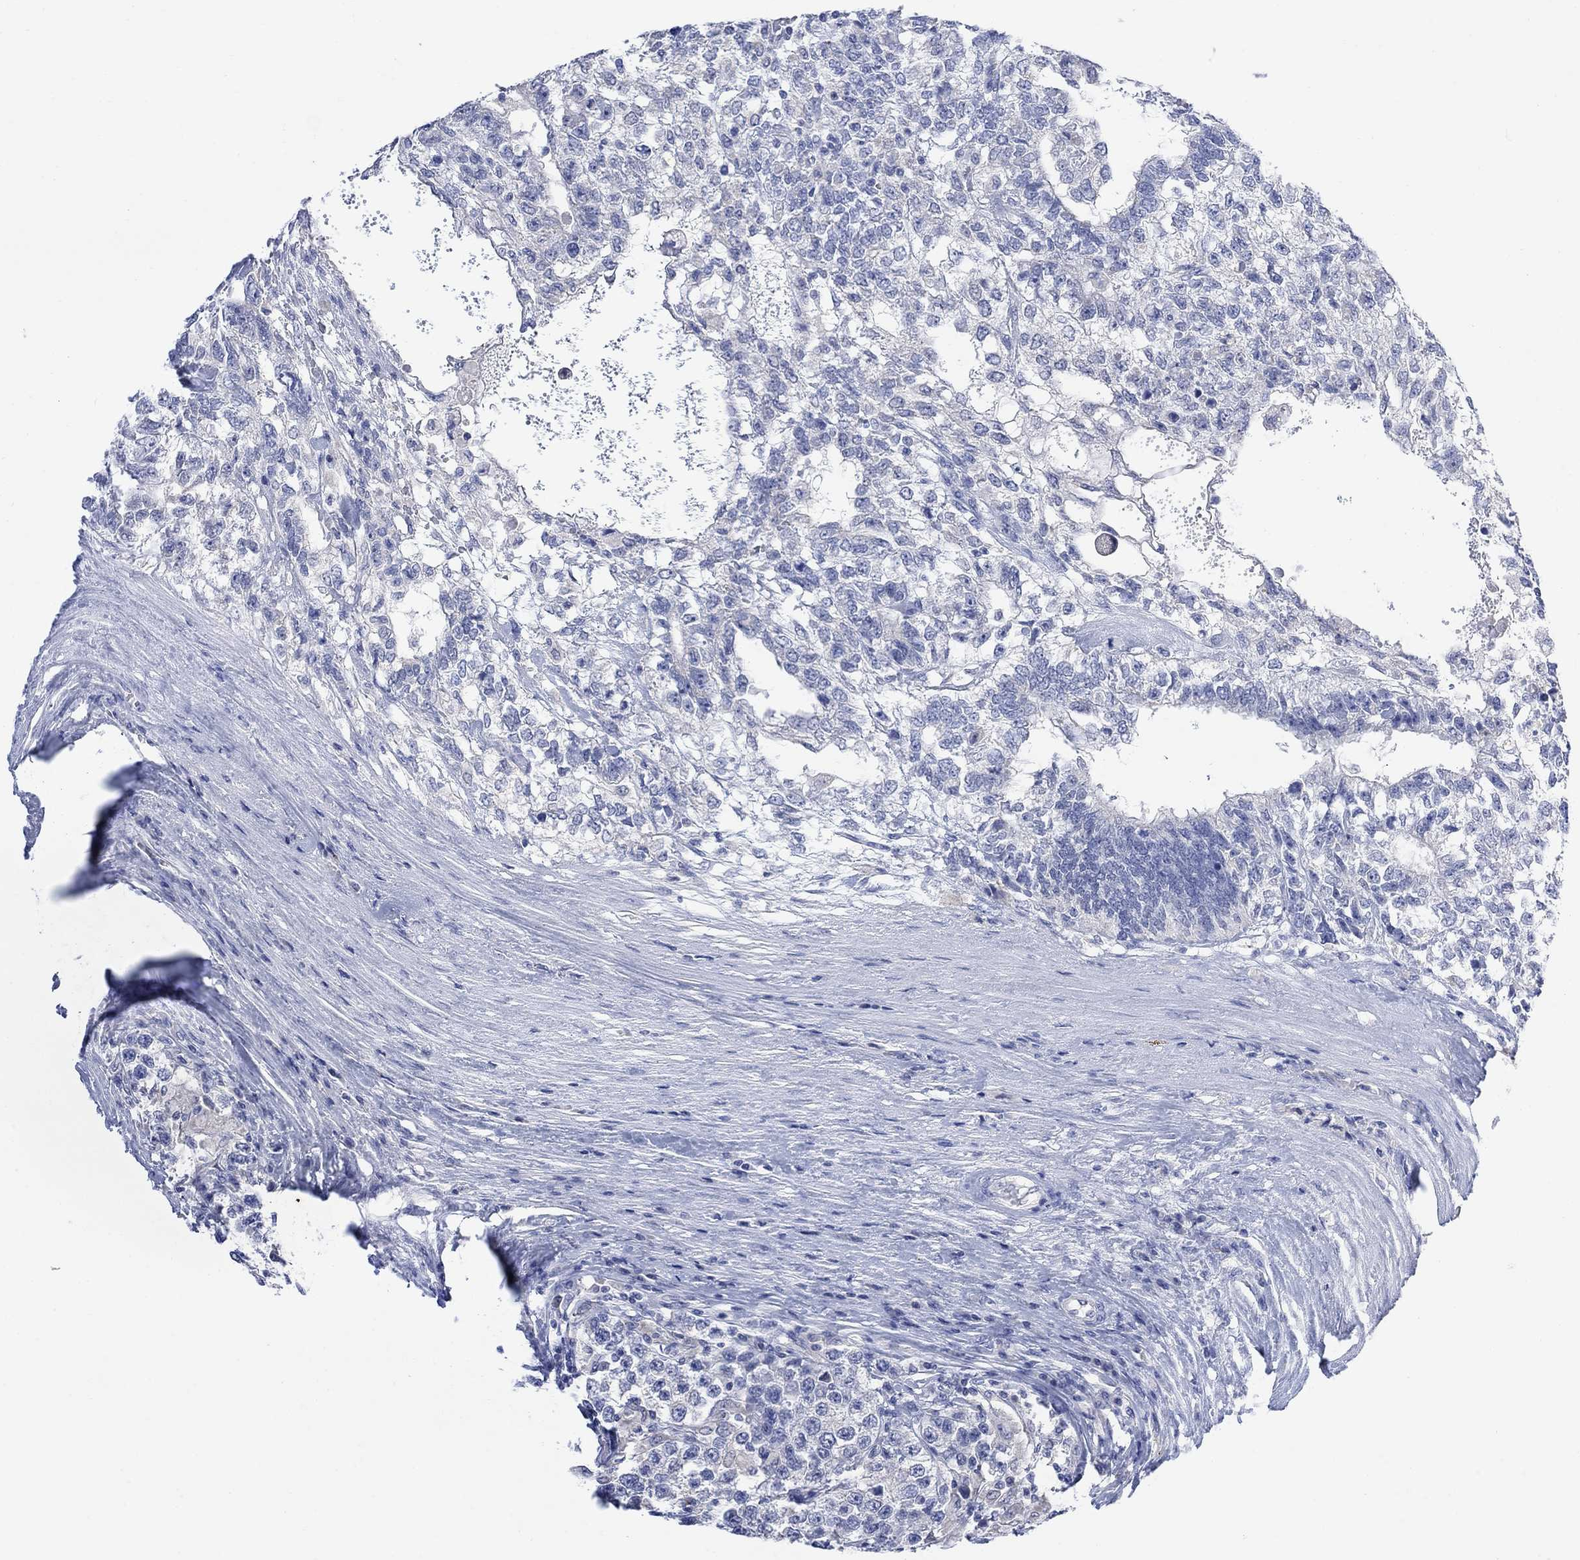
{"staining": {"intensity": "negative", "quantity": "none", "location": "none"}, "tissue": "testis cancer", "cell_type": "Tumor cells", "image_type": "cancer", "snomed": [{"axis": "morphology", "description": "Seminoma, NOS"}, {"axis": "morphology", "description": "Carcinoma, Embryonal, NOS"}, {"axis": "topography", "description": "Testis"}], "caption": "Immunohistochemistry photomicrograph of neoplastic tissue: embryonal carcinoma (testis) stained with DAB shows no significant protein positivity in tumor cells. (DAB (3,3'-diaminobenzidine) immunohistochemistry with hematoxylin counter stain).", "gene": "FBP2", "patient": {"sex": "male", "age": 41}}